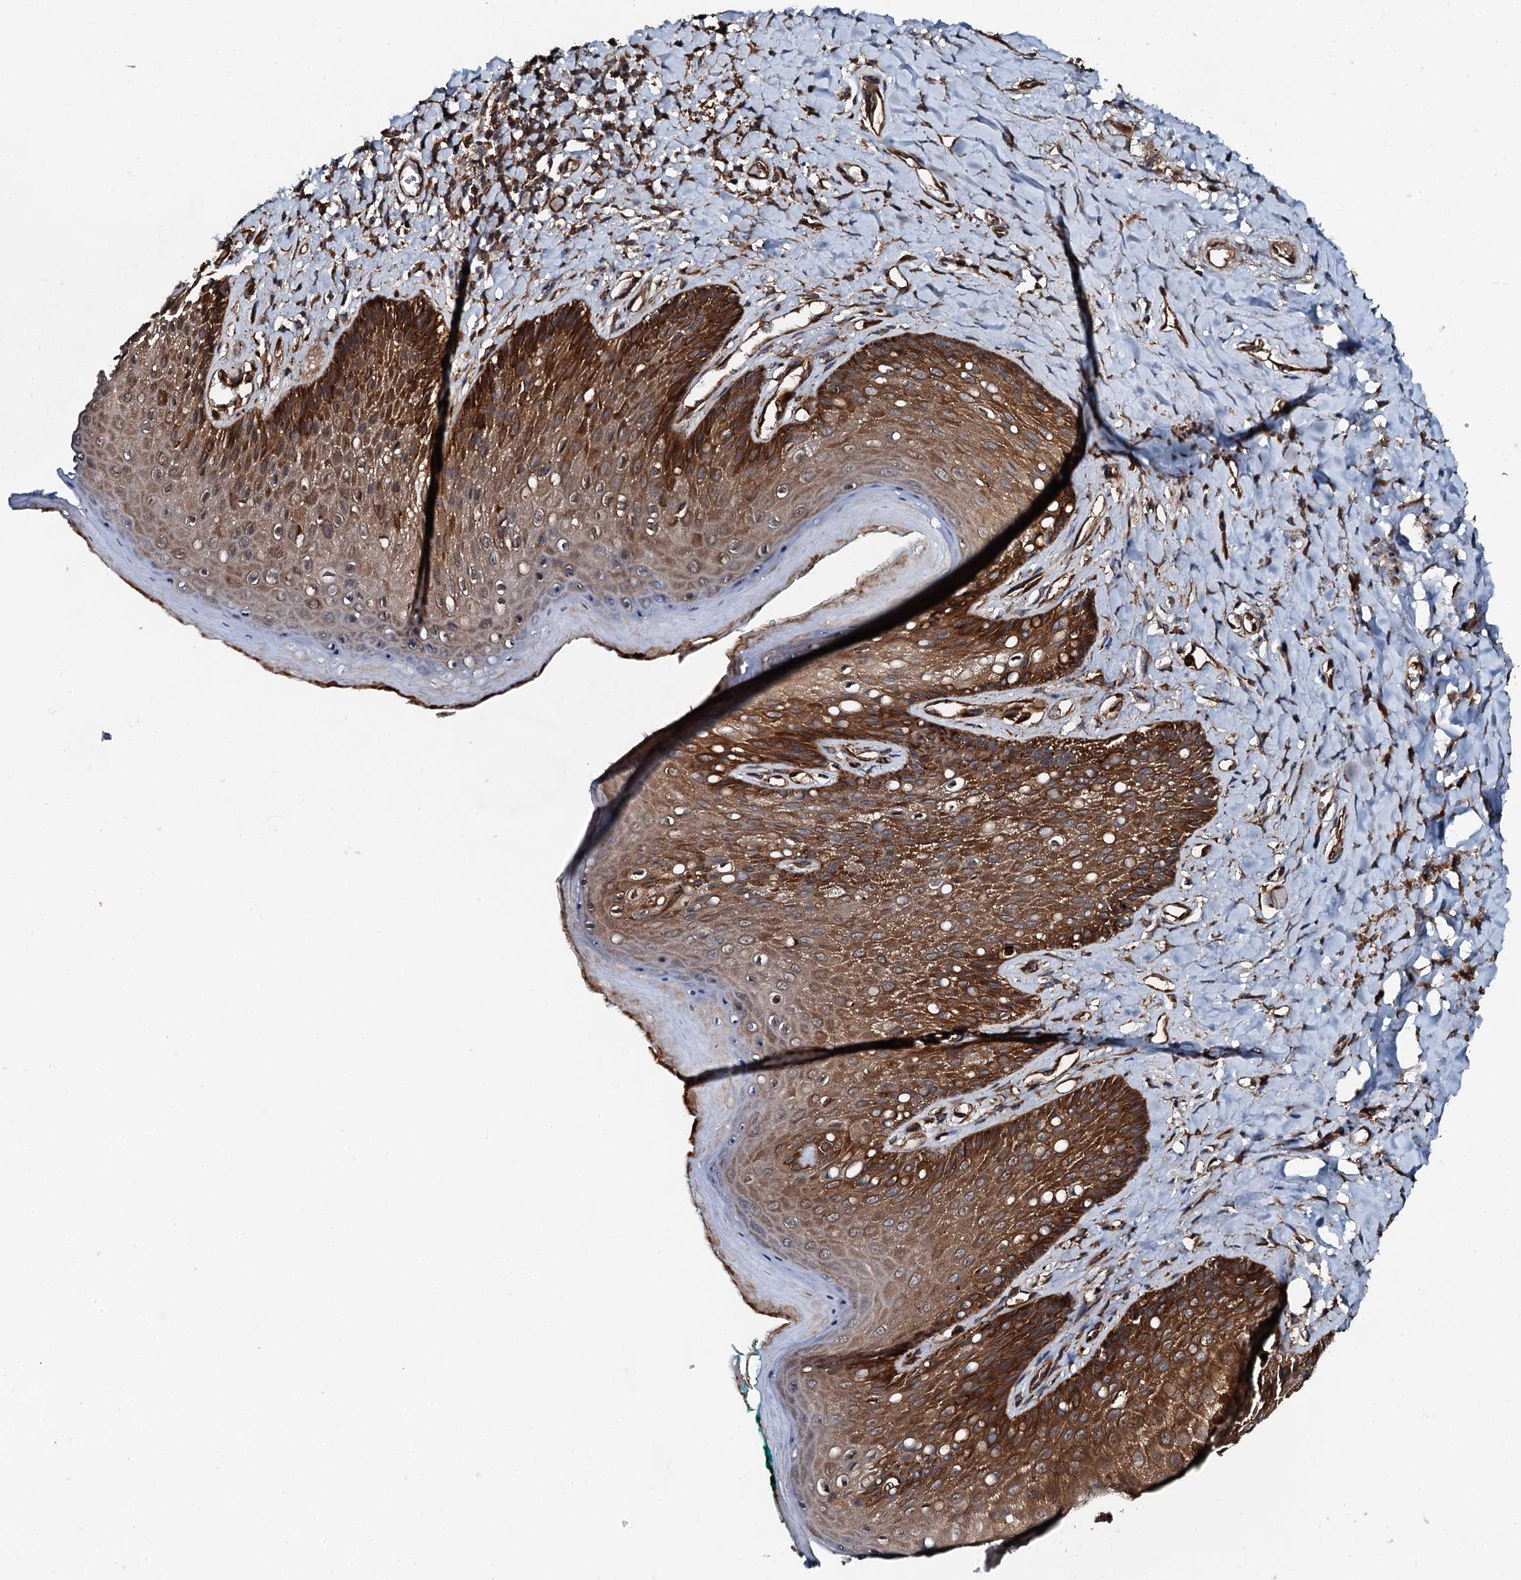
{"staining": {"intensity": "strong", "quantity": ">75%", "location": "cytoplasmic/membranous"}, "tissue": "skin", "cell_type": "Epidermal cells", "image_type": "normal", "snomed": [{"axis": "morphology", "description": "Normal tissue, NOS"}, {"axis": "topography", "description": "Anal"}], "caption": "Immunohistochemical staining of normal human skin demonstrates high levels of strong cytoplasmic/membranous staining in approximately >75% of epidermal cells.", "gene": "FLYWCH1", "patient": {"sex": "male", "age": 78}}